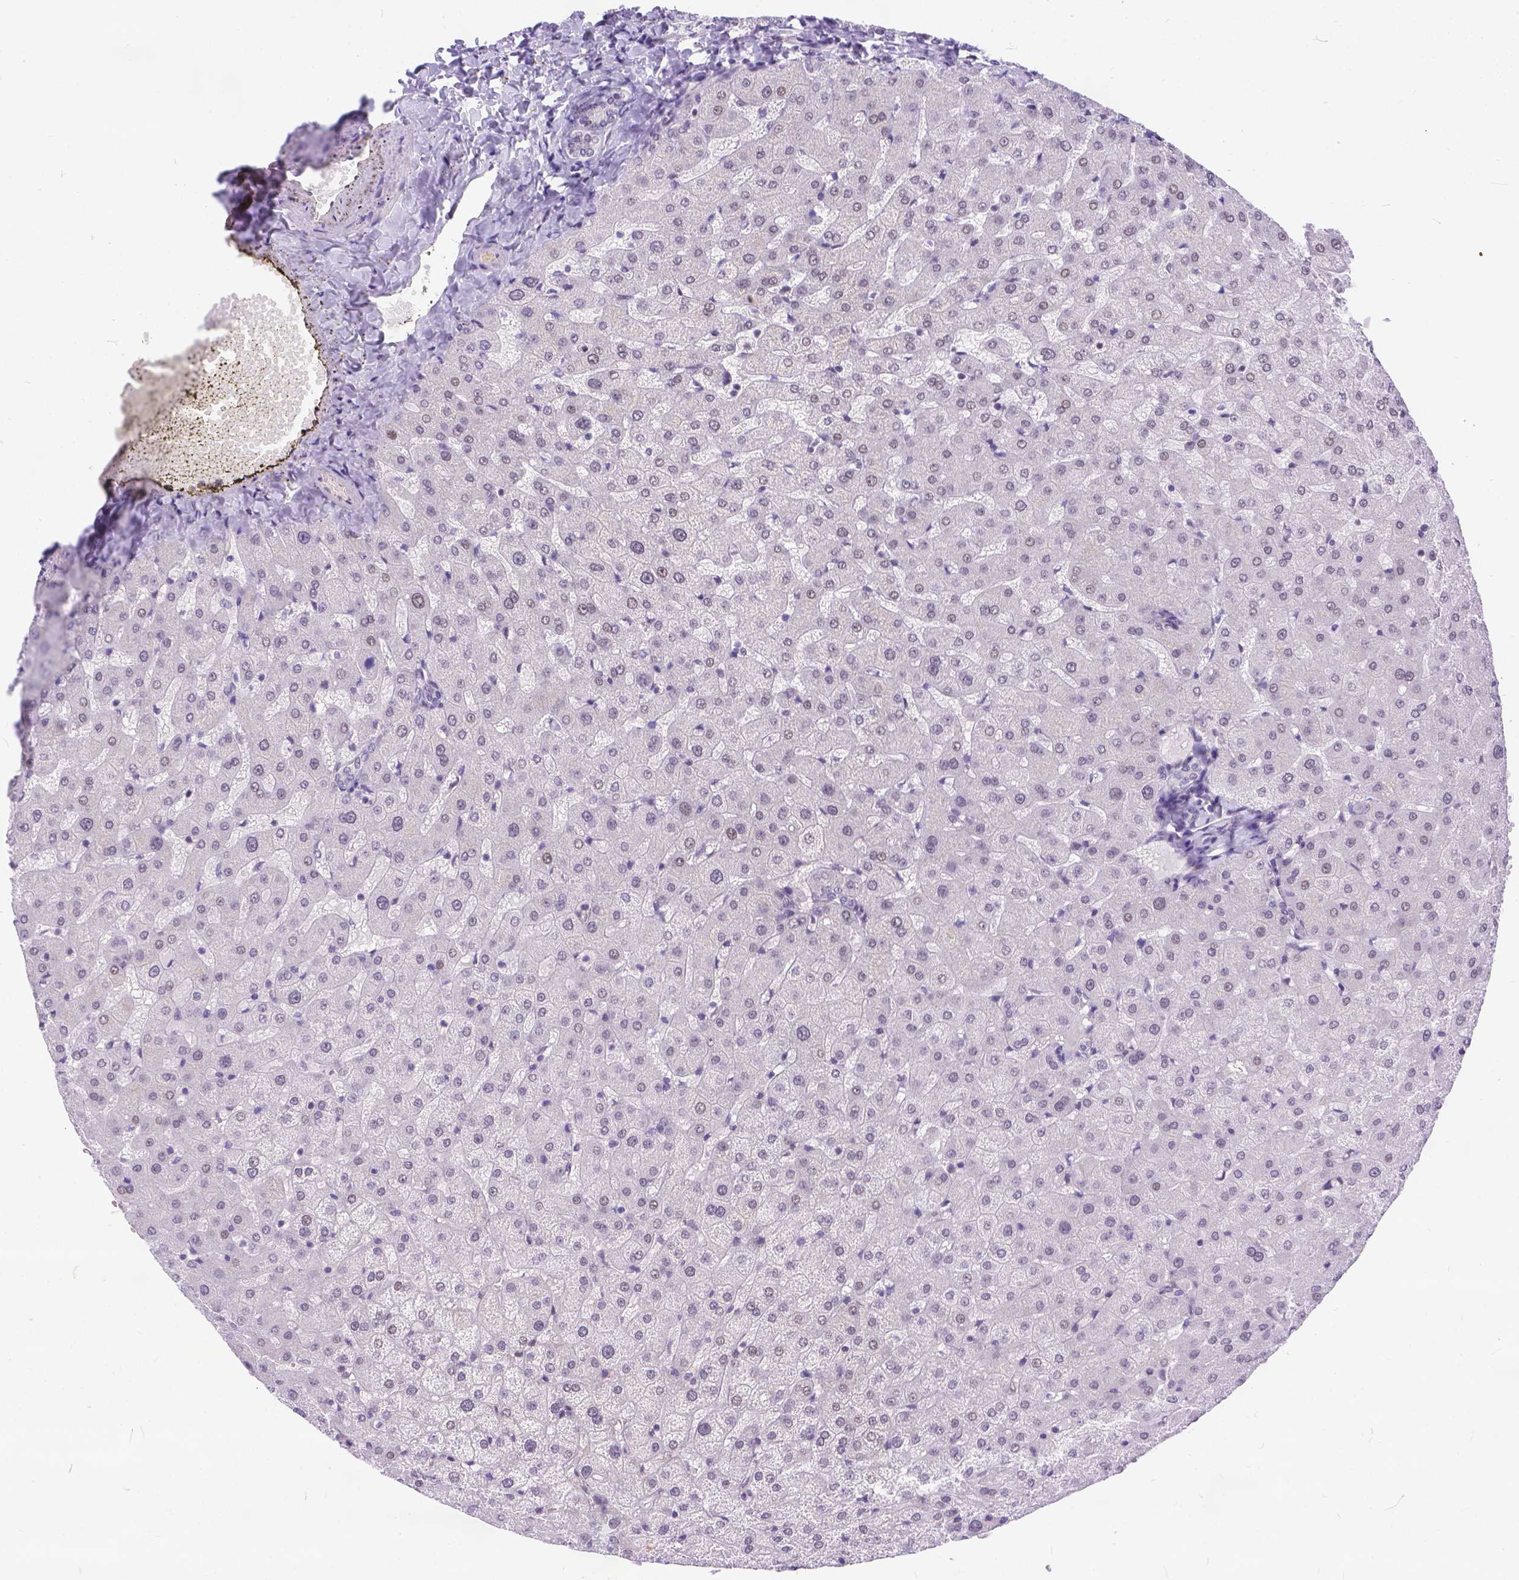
{"staining": {"intensity": "negative", "quantity": "none", "location": "none"}, "tissue": "liver", "cell_type": "Cholangiocytes", "image_type": "normal", "snomed": [{"axis": "morphology", "description": "Normal tissue, NOS"}, {"axis": "topography", "description": "Liver"}], "caption": "DAB (3,3'-diaminobenzidine) immunohistochemical staining of unremarkable liver demonstrates no significant positivity in cholangiocytes. The staining is performed using DAB brown chromogen with nuclei counter-stained in using hematoxylin.", "gene": "FAM124B", "patient": {"sex": "female", "age": 50}}